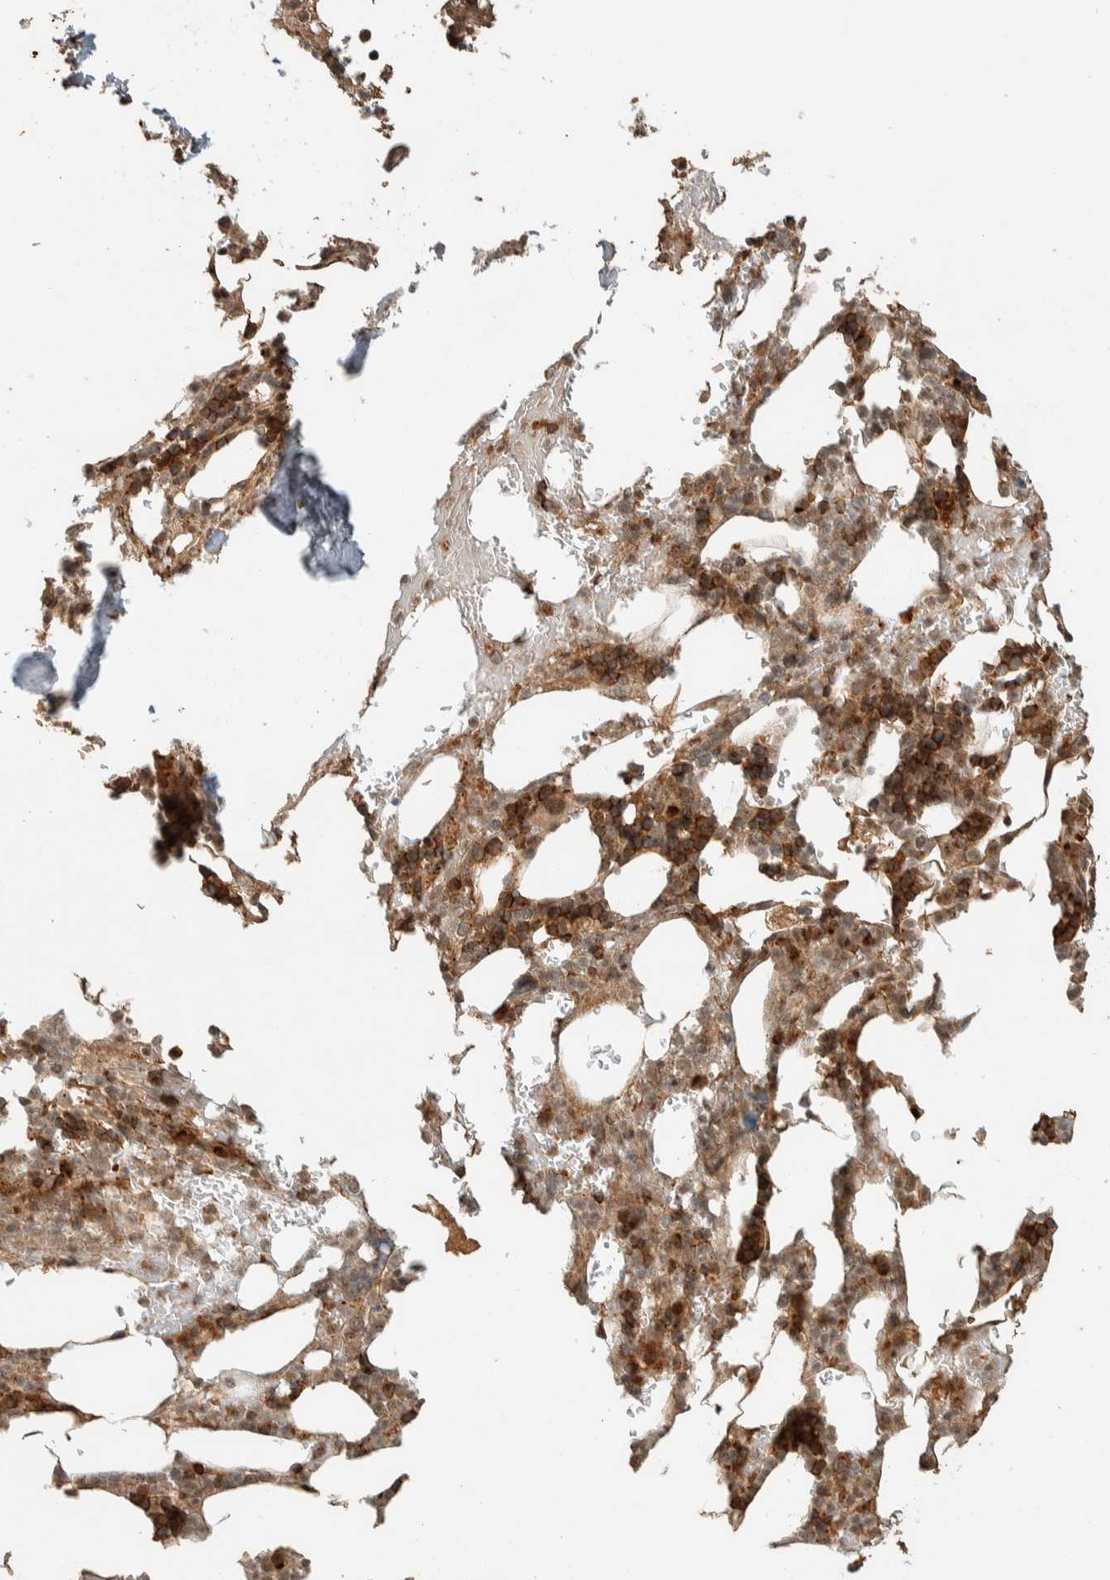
{"staining": {"intensity": "strong", "quantity": ">75%", "location": "cytoplasmic/membranous"}, "tissue": "bone marrow", "cell_type": "Hematopoietic cells", "image_type": "normal", "snomed": [{"axis": "morphology", "description": "Normal tissue, NOS"}, {"axis": "topography", "description": "Bone marrow"}], "caption": "Brown immunohistochemical staining in benign human bone marrow exhibits strong cytoplasmic/membranous expression in approximately >75% of hematopoietic cells.", "gene": "ZBTB2", "patient": {"sex": "female", "age": 81}}